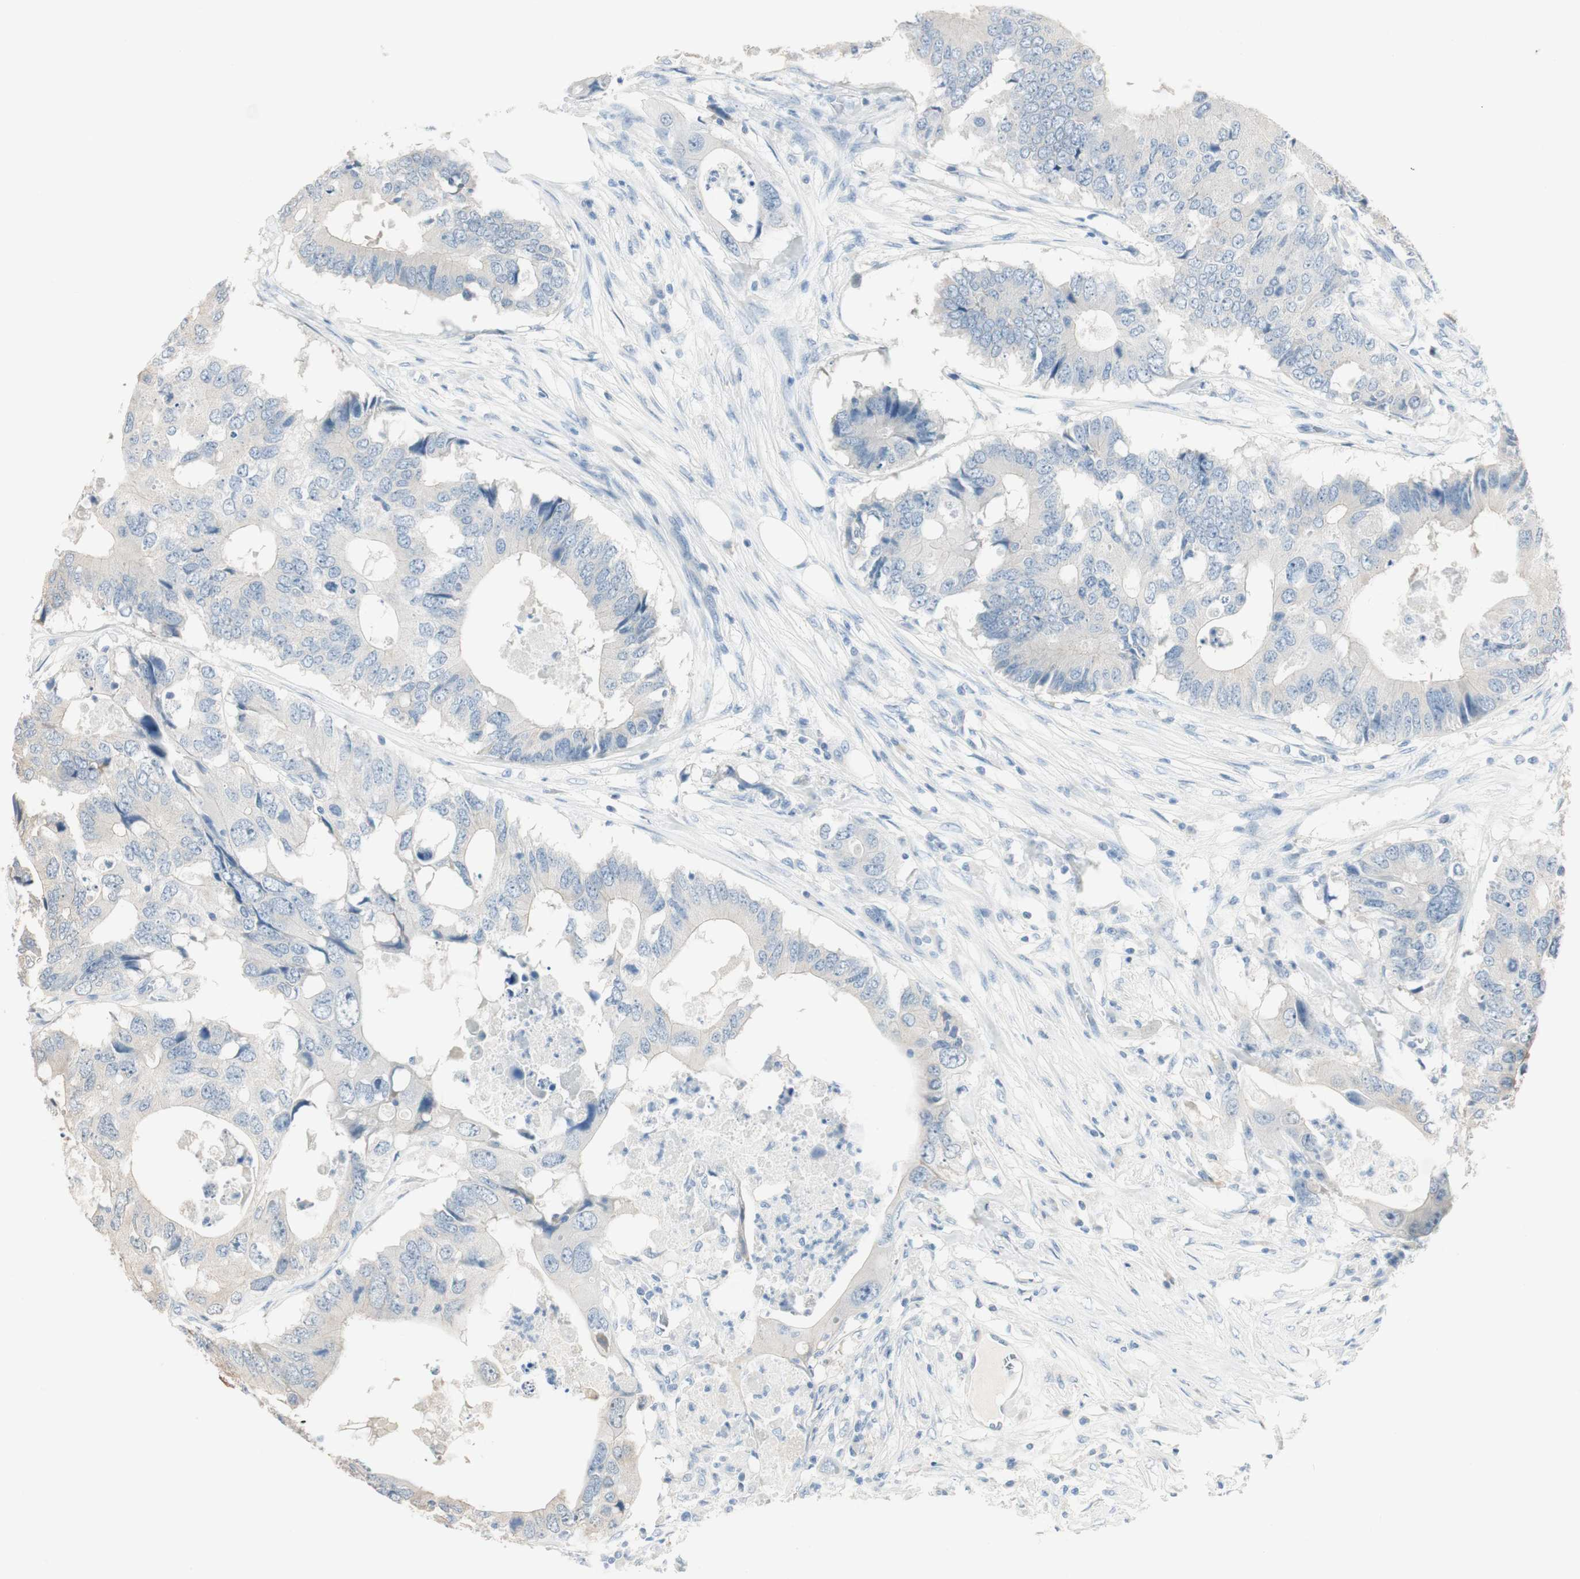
{"staining": {"intensity": "negative", "quantity": "none", "location": "none"}, "tissue": "colorectal cancer", "cell_type": "Tumor cells", "image_type": "cancer", "snomed": [{"axis": "morphology", "description": "Adenocarcinoma, NOS"}, {"axis": "topography", "description": "Colon"}], "caption": "The micrograph reveals no significant staining in tumor cells of colorectal adenocarcinoma. (DAB (3,3'-diaminobenzidine) immunohistochemistry with hematoxylin counter stain).", "gene": "SPINK4", "patient": {"sex": "male", "age": 71}}